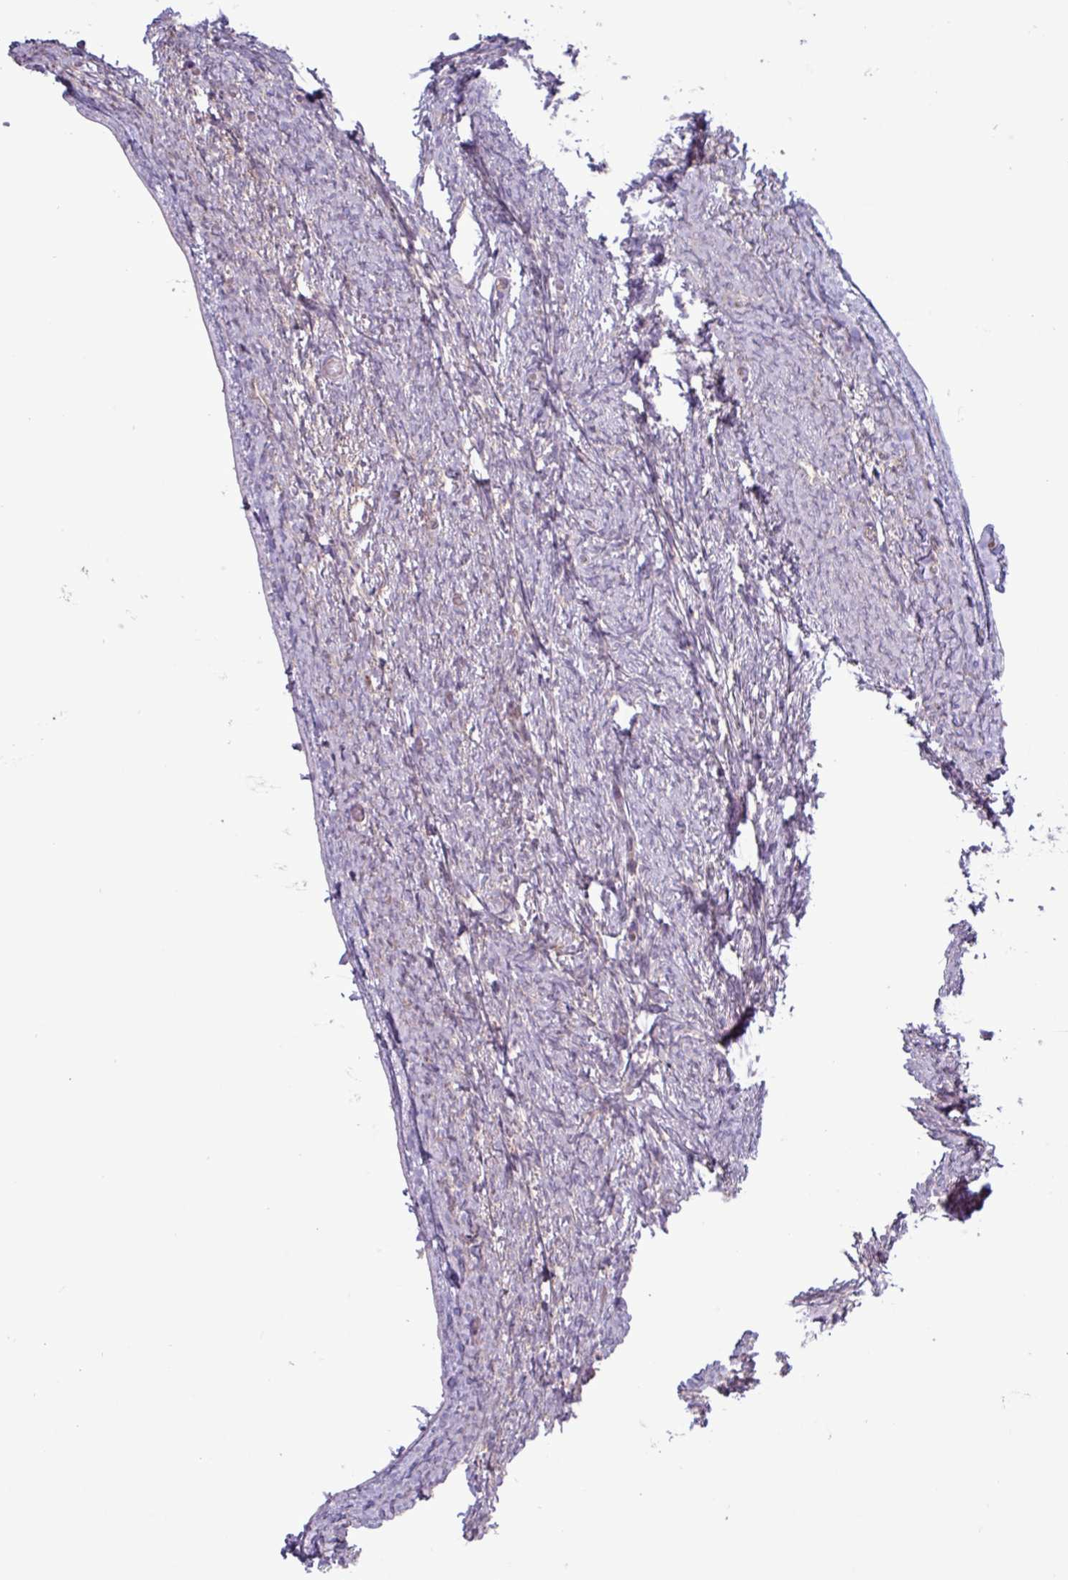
{"staining": {"intensity": "negative", "quantity": "none", "location": "none"}, "tissue": "ovary", "cell_type": "Ovarian stroma cells", "image_type": "normal", "snomed": [{"axis": "morphology", "description": "Normal tissue, NOS"}, {"axis": "topography", "description": "Ovary"}], "caption": "Micrograph shows no protein positivity in ovarian stroma cells of benign ovary. (DAB (3,3'-diaminobenzidine) IHC, high magnification).", "gene": "PLIN2", "patient": {"sex": "female", "age": 44}}